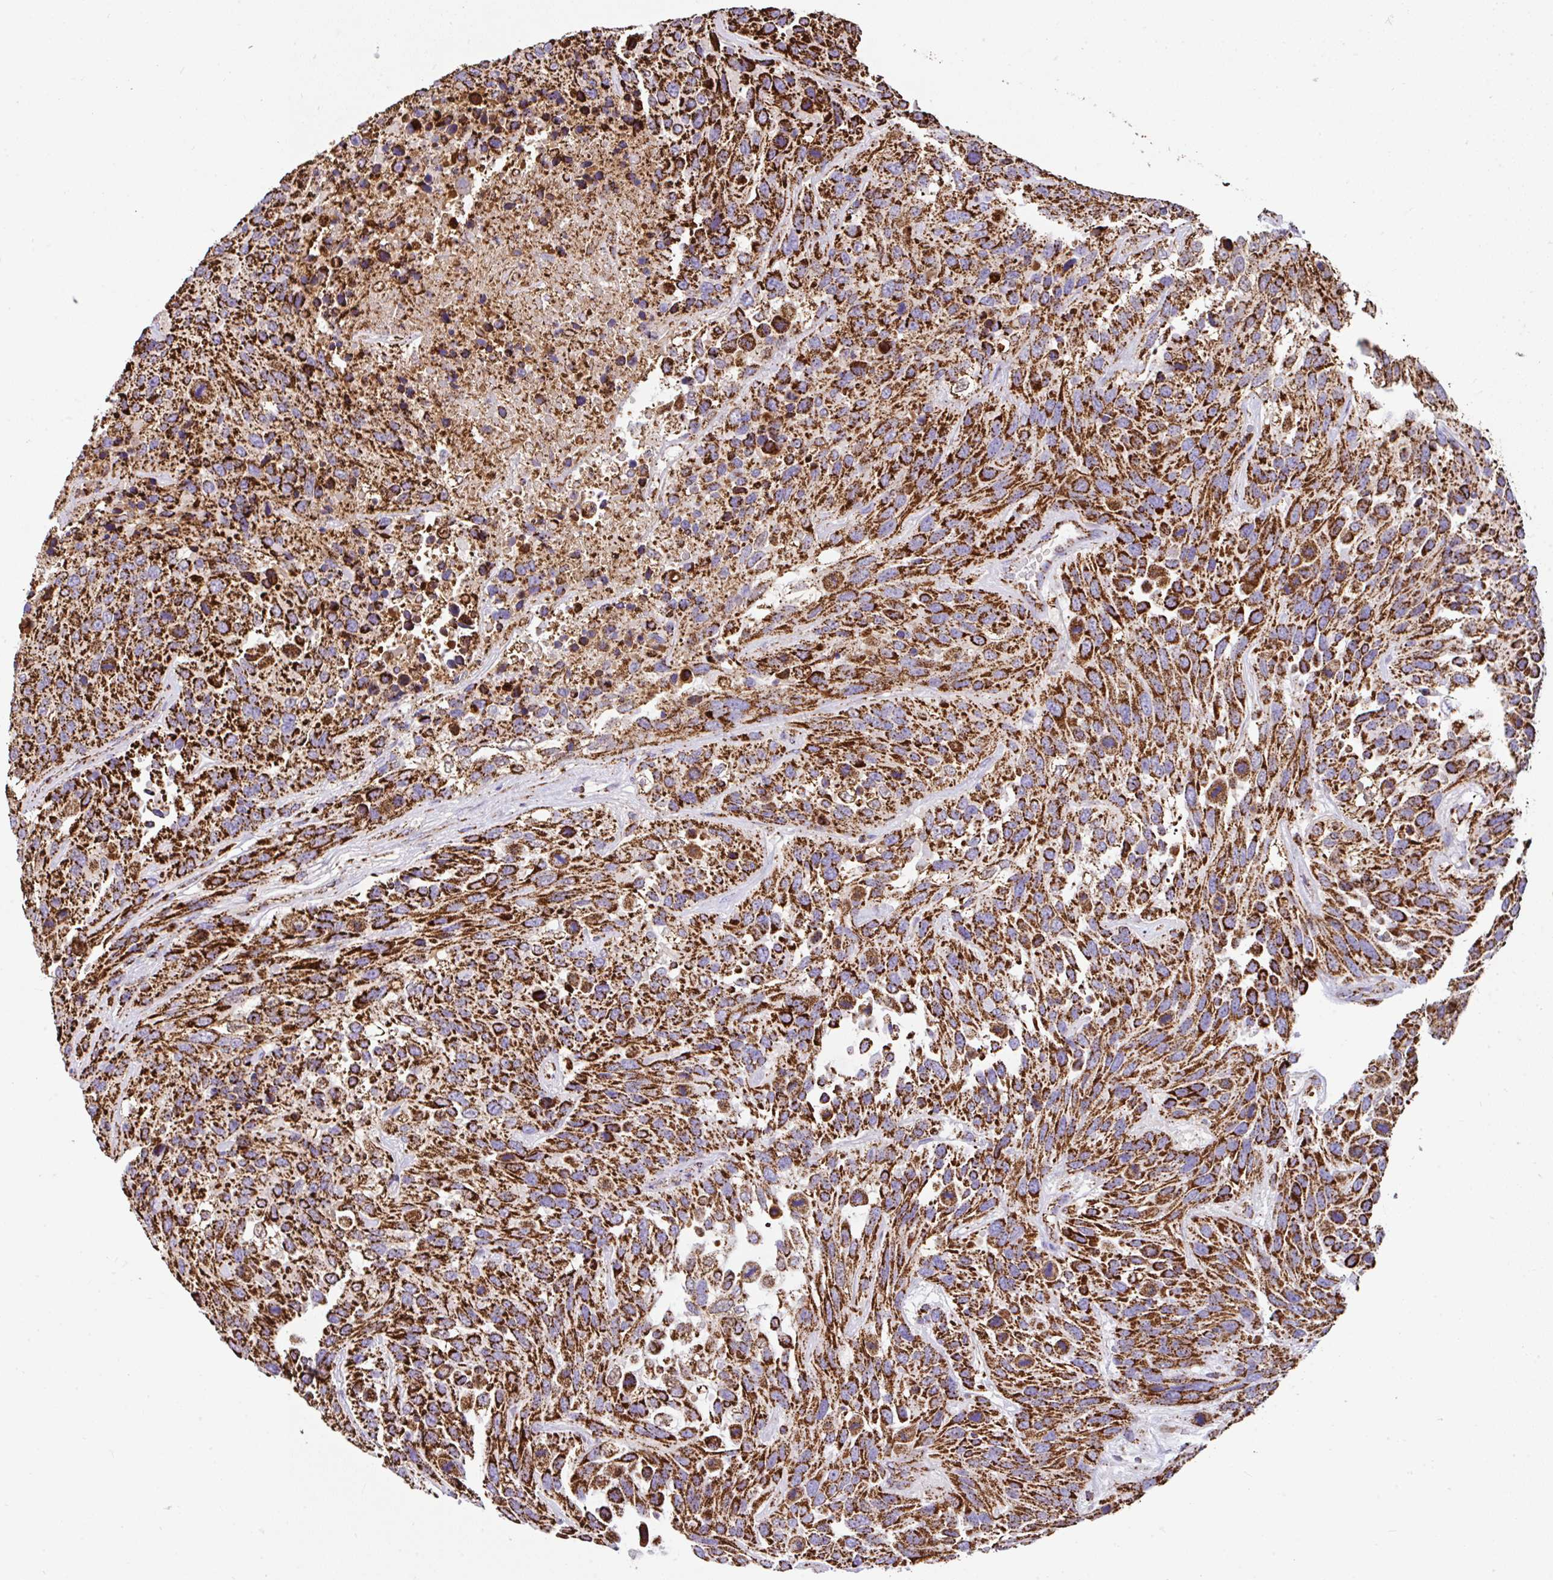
{"staining": {"intensity": "strong", "quantity": ">75%", "location": "cytoplasmic/membranous"}, "tissue": "urothelial cancer", "cell_type": "Tumor cells", "image_type": "cancer", "snomed": [{"axis": "morphology", "description": "Urothelial carcinoma, High grade"}, {"axis": "topography", "description": "Urinary bladder"}], "caption": "Strong cytoplasmic/membranous staining for a protein is present in approximately >75% of tumor cells of high-grade urothelial carcinoma using immunohistochemistry (IHC).", "gene": "ANKRD33B", "patient": {"sex": "female", "age": 70}}